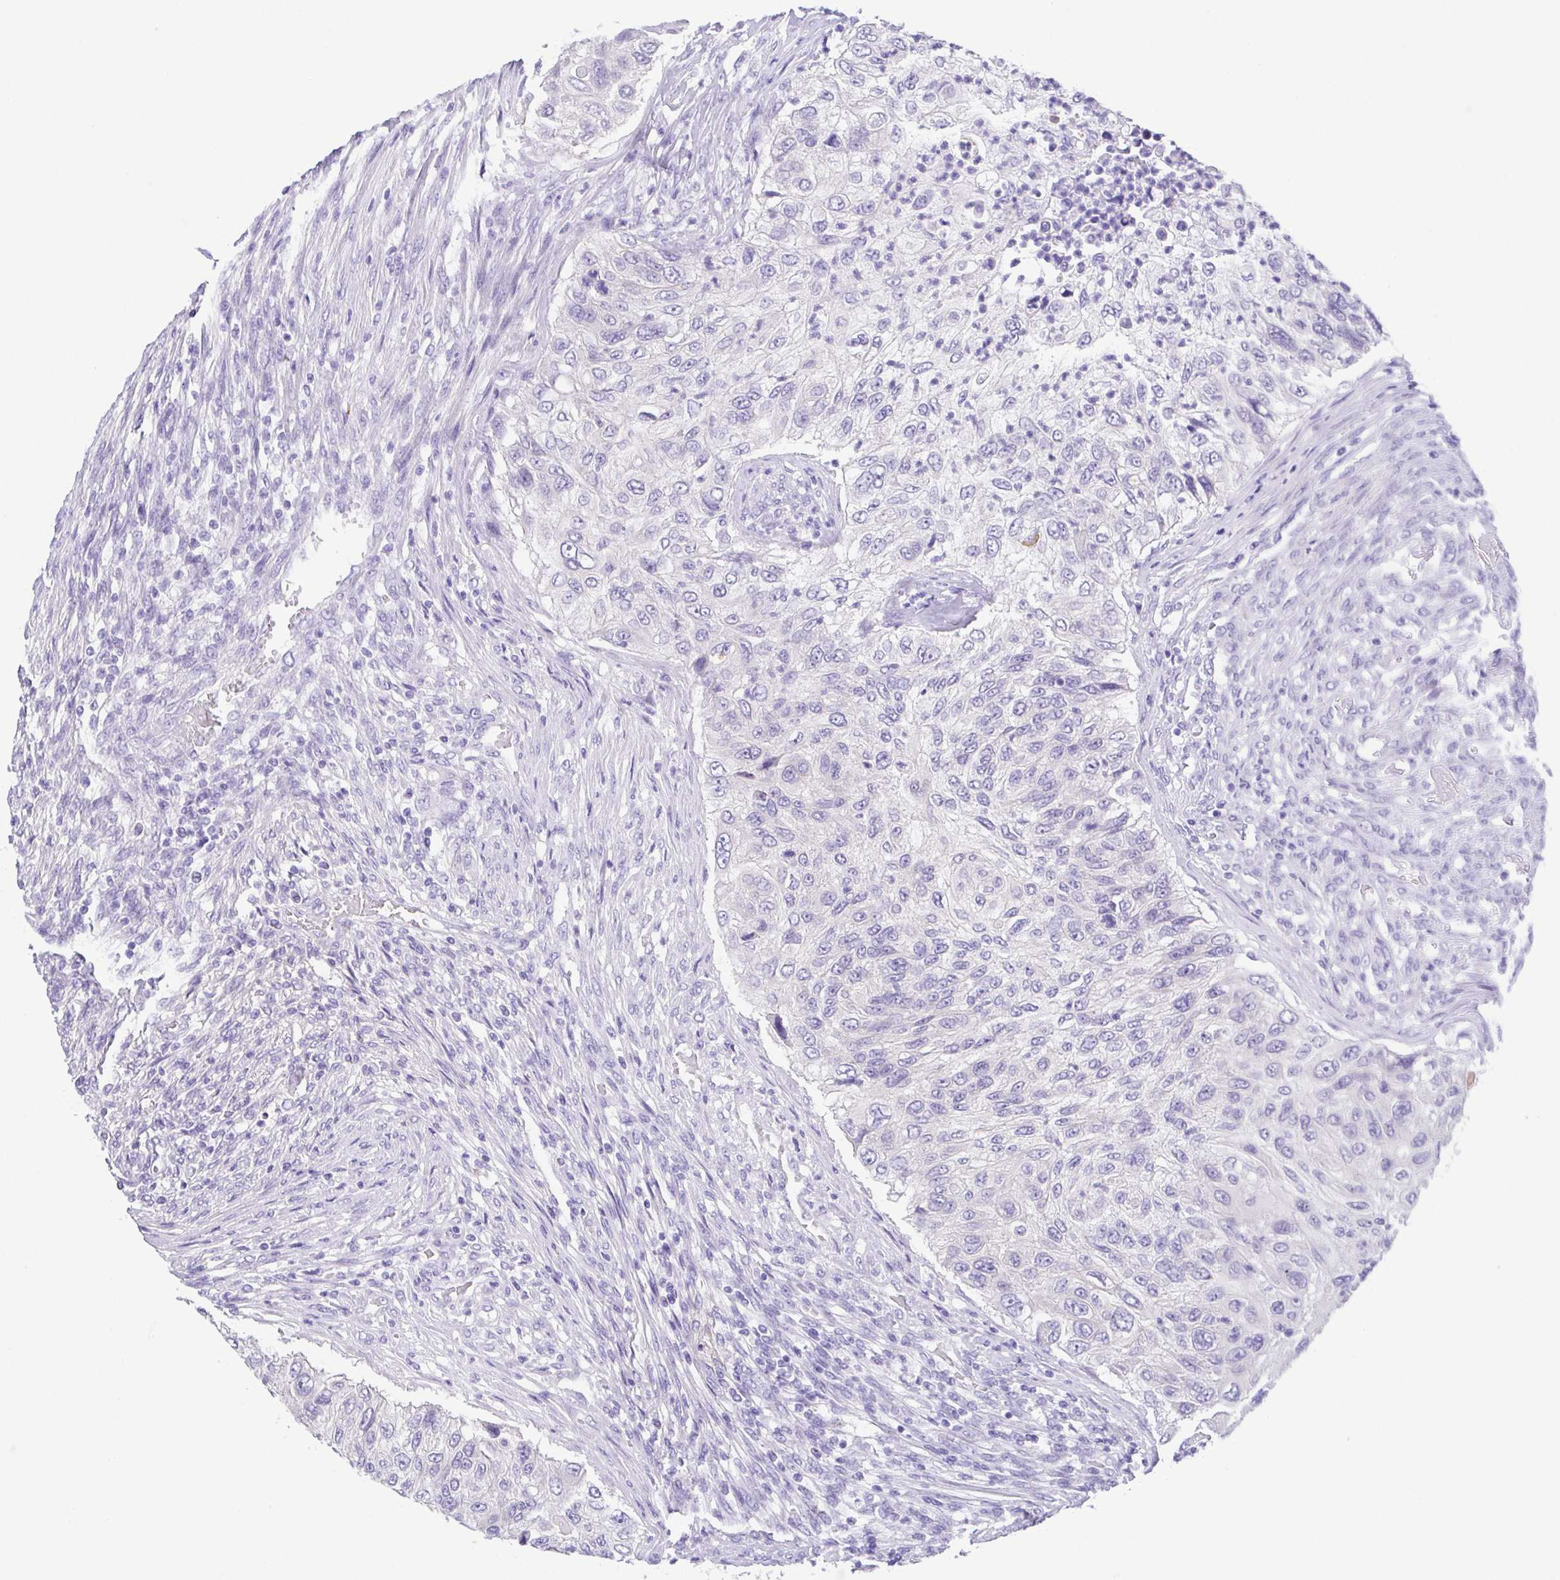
{"staining": {"intensity": "negative", "quantity": "none", "location": "none"}, "tissue": "urothelial cancer", "cell_type": "Tumor cells", "image_type": "cancer", "snomed": [{"axis": "morphology", "description": "Urothelial carcinoma, High grade"}, {"axis": "topography", "description": "Urinary bladder"}], "caption": "IHC photomicrograph of neoplastic tissue: urothelial cancer stained with DAB reveals no significant protein staining in tumor cells.", "gene": "SPATA4", "patient": {"sex": "female", "age": 60}}